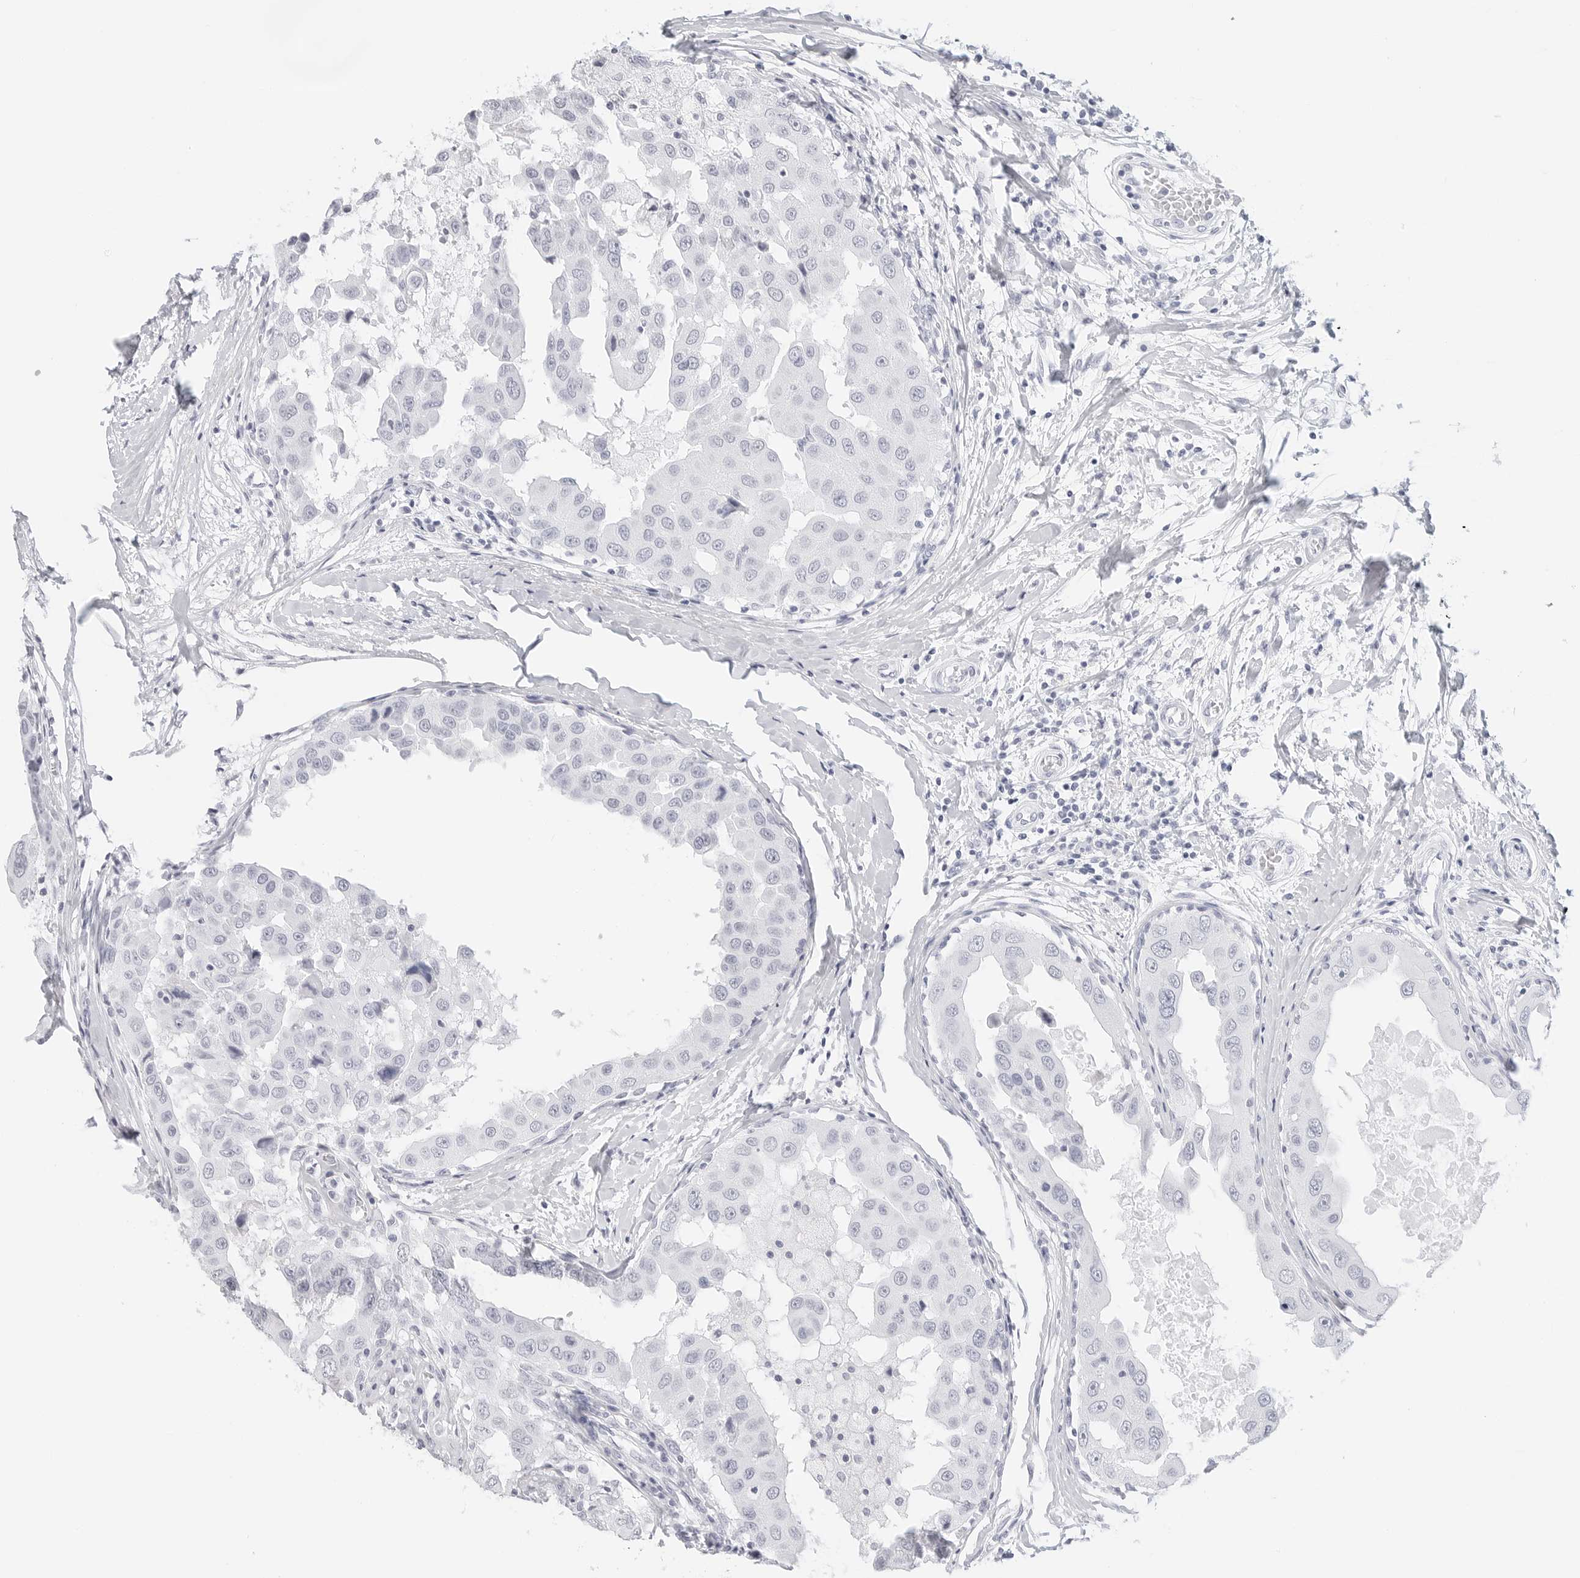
{"staining": {"intensity": "negative", "quantity": "none", "location": "none"}, "tissue": "breast cancer", "cell_type": "Tumor cells", "image_type": "cancer", "snomed": [{"axis": "morphology", "description": "Duct carcinoma"}, {"axis": "topography", "description": "Breast"}], "caption": "DAB immunohistochemical staining of breast cancer shows no significant expression in tumor cells.", "gene": "TFF2", "patient": {"sex": "female", "age": 27}}